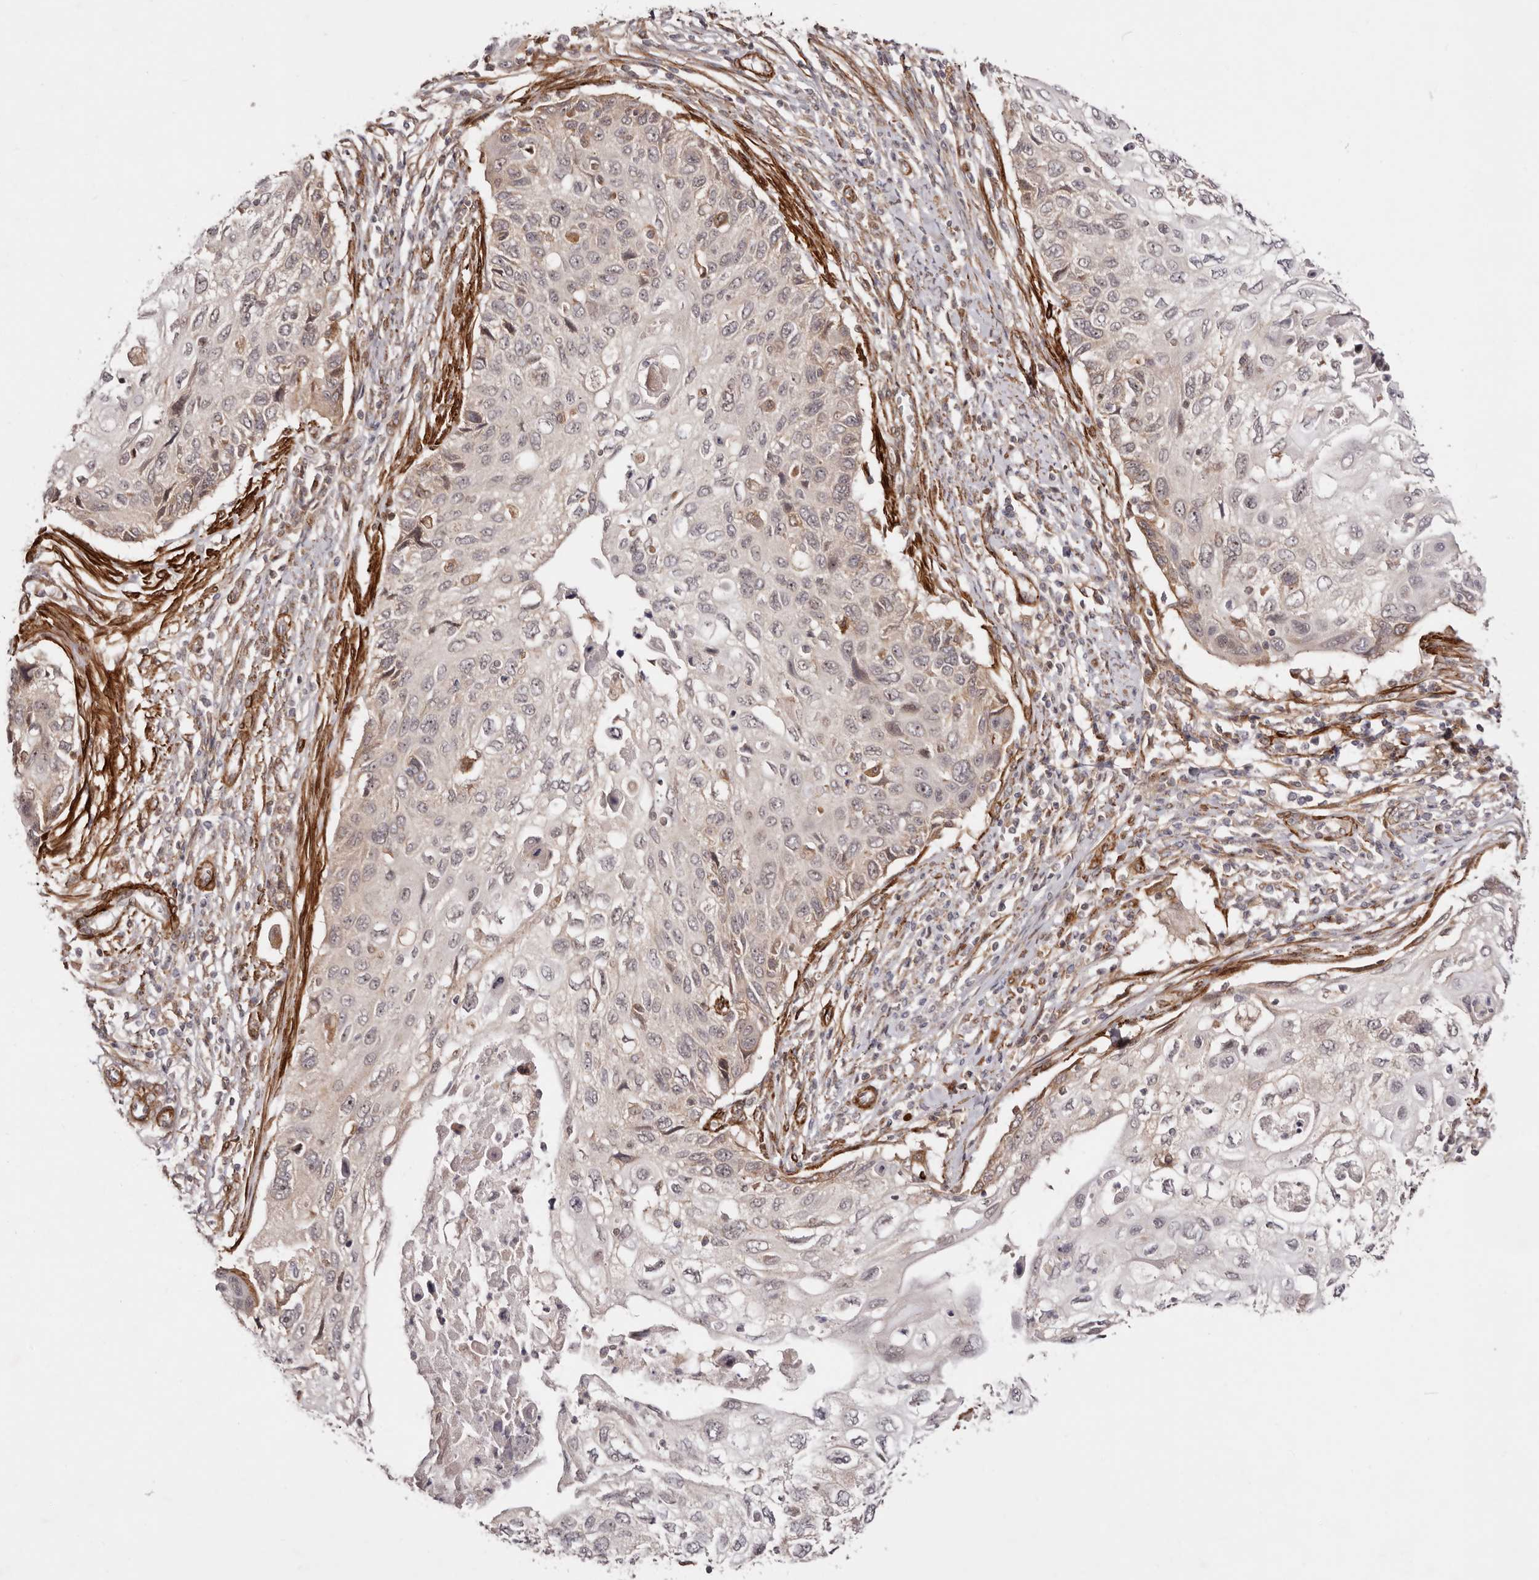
{"staining": {"intensity": "weak", "quantity": "25%-75%", "location": "cytoplasmic/membranous"}, "tissue": "cervical cancer", "cell_type": "Tumor cells", "image_type": "cancer", "snomed": [{"axis": "morphology", "description": "Squamous cell carcinoma, NOS"}, {"axis": "topography", "description": "Cervix"}], "caption": "Cervical cancer stained with IHC shows weak cytoplasmic/membranous staining in approximately 25%-75% of tumor cells.", "gene": "MICAL2", "patient": {"sex": "female", "age": 70}}